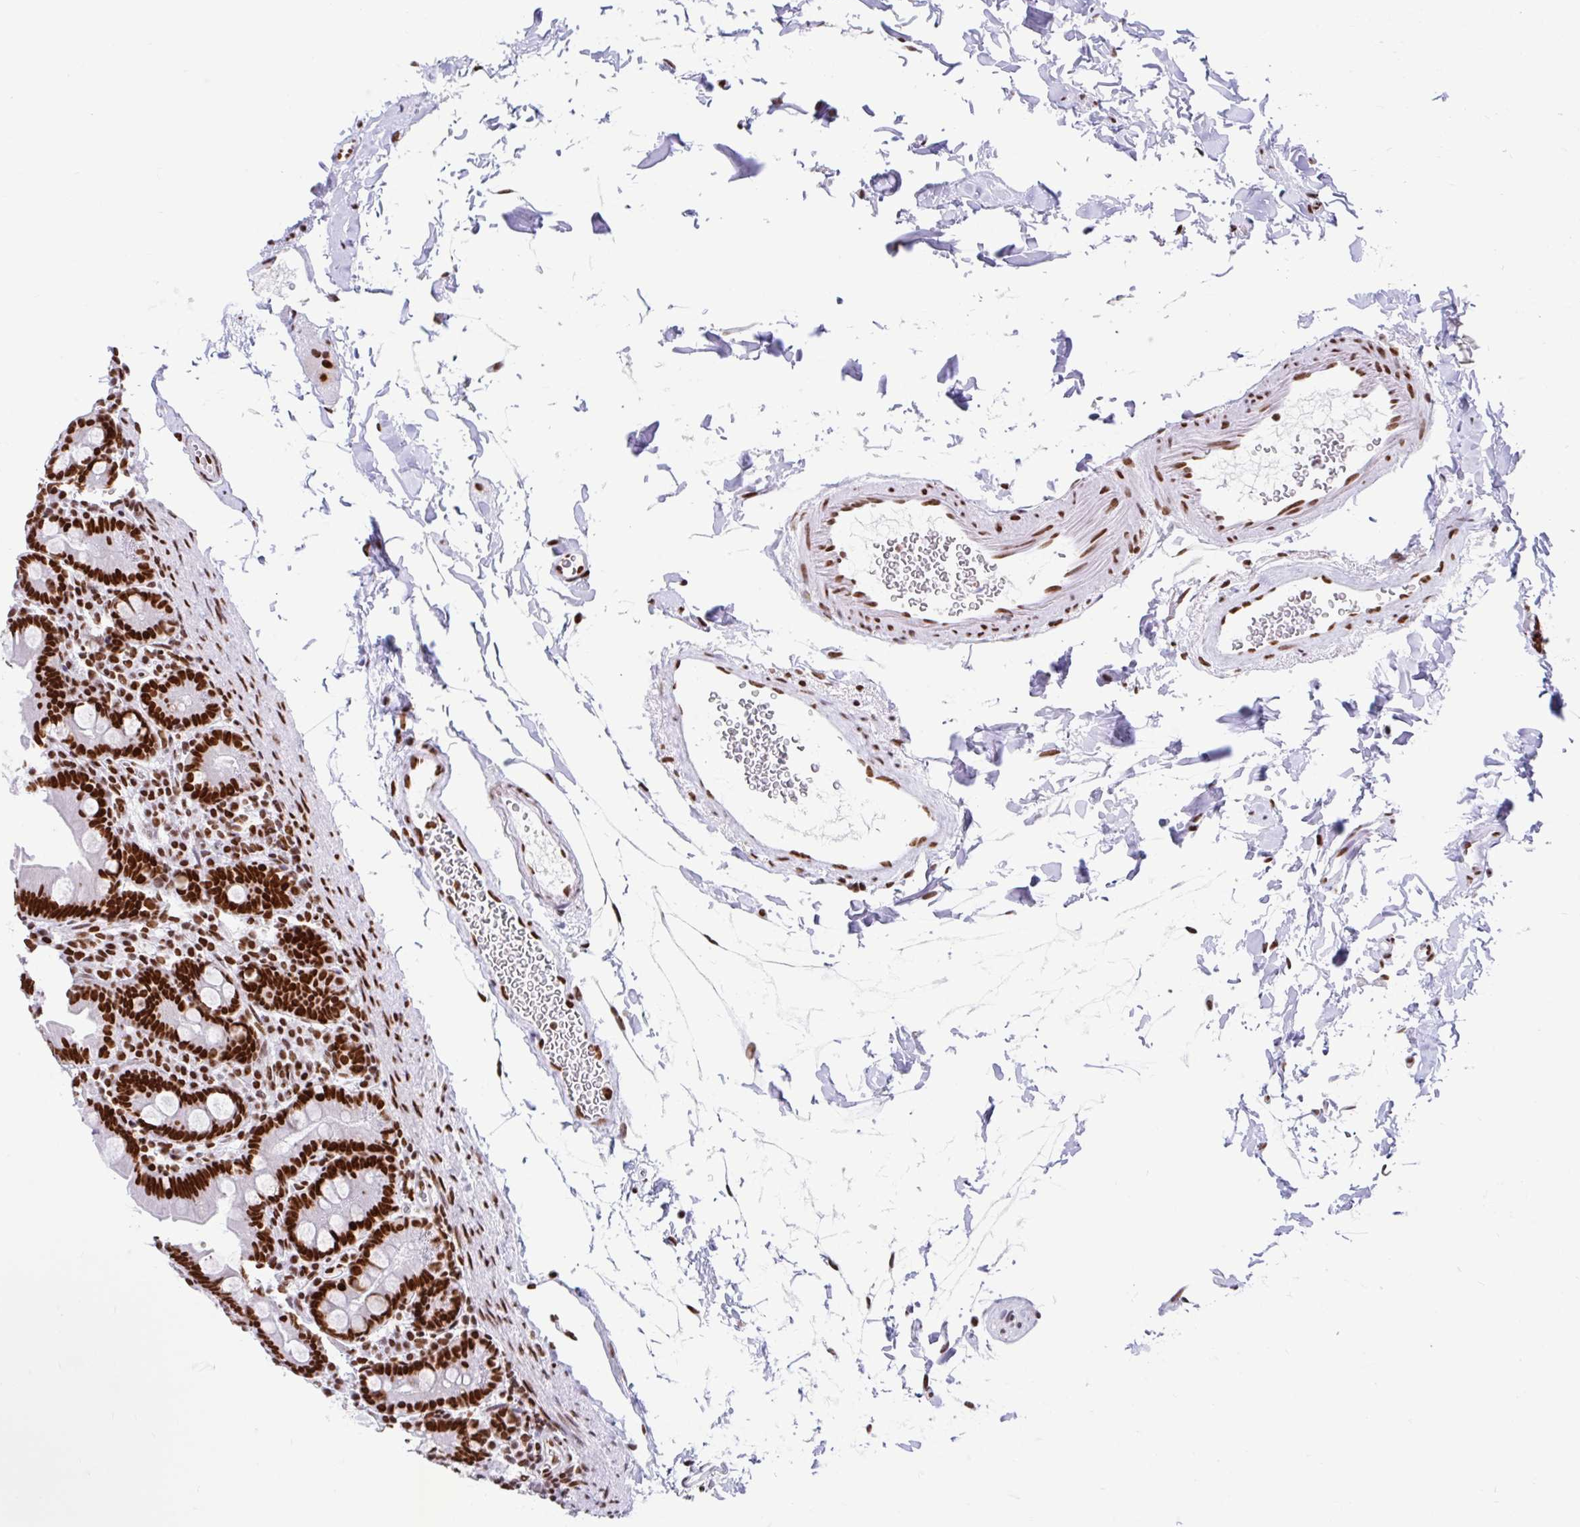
{"staining": {"intensity": "strong", "quantity": ">75%", "location": "nuclear"}, "tissue": "small intestine", "cell_type": "Glandular cells", "image_type": "normal", "snomed": [{"axis": "morphology", "description": "Normal tissue, NOS"}, {"axis": "topography", "description": "Small intestine"}], "caption": "IHC photomicrograph of unremarkable small intestine: human small intestine stained using immunohistochemistry demonstrates high levels of strong protein expression localized specifically in the nuclear of glandular cells, appearing as a nuclear brown color.", "gene": "KHDRBS1", "patient": {"sex": "female", "age": 68}}